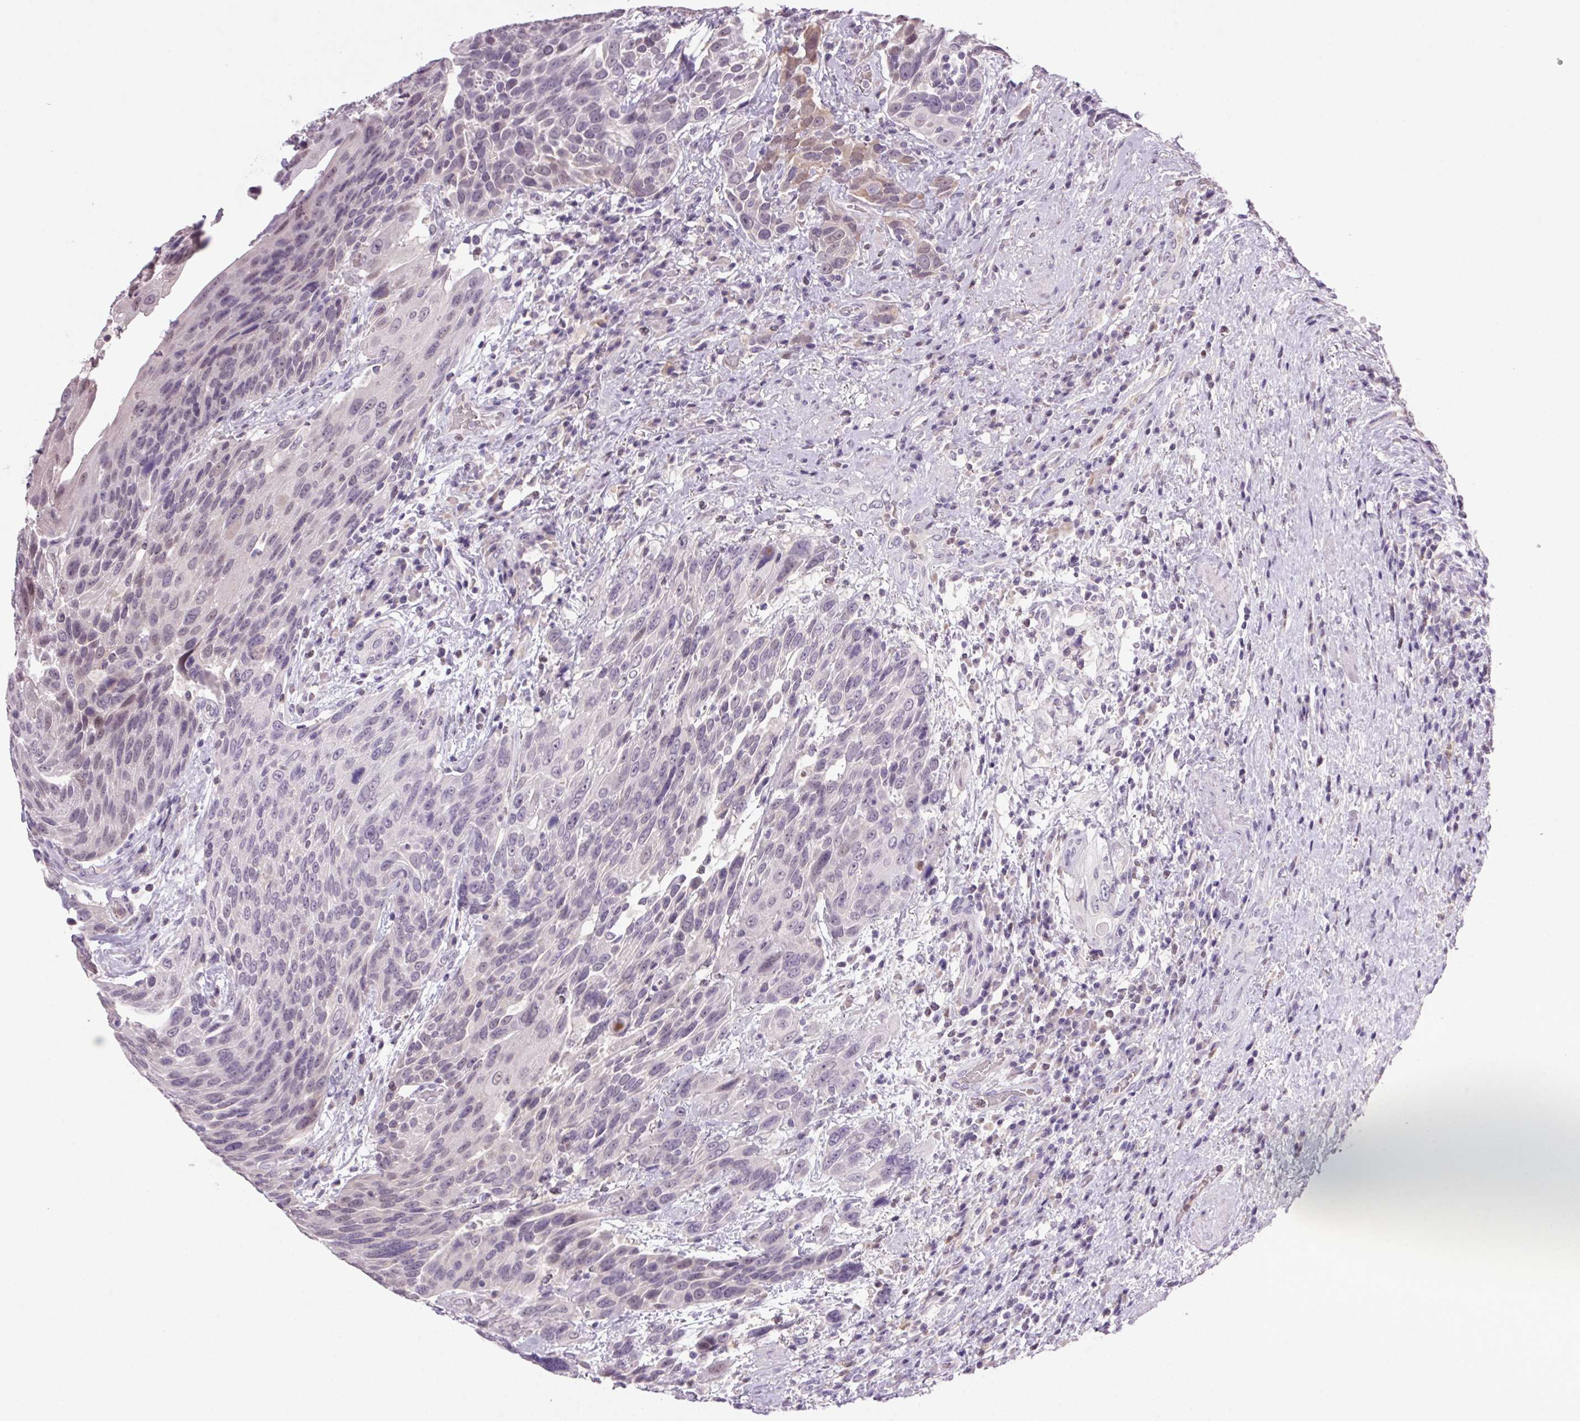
{"staining": {"intensity": "negative", "quantity": "none", "location": "none"}, "tissue": "urothelial cancer", "cell_type": "Tumor cells", "image_type": "cancer", "snomed": [{"axis": "morphology", "description": "Urothelial carcinoma, High grade"}, {"axis": "topography", "description": "Urinary bladder"}], "caption": "An immunohistochemistry image of urothelial cancer is shown. There is no staining in tumor cells of urothelial cancer.", "gene": "TRDN", "patient": {"sex": "female", "age": 70}}